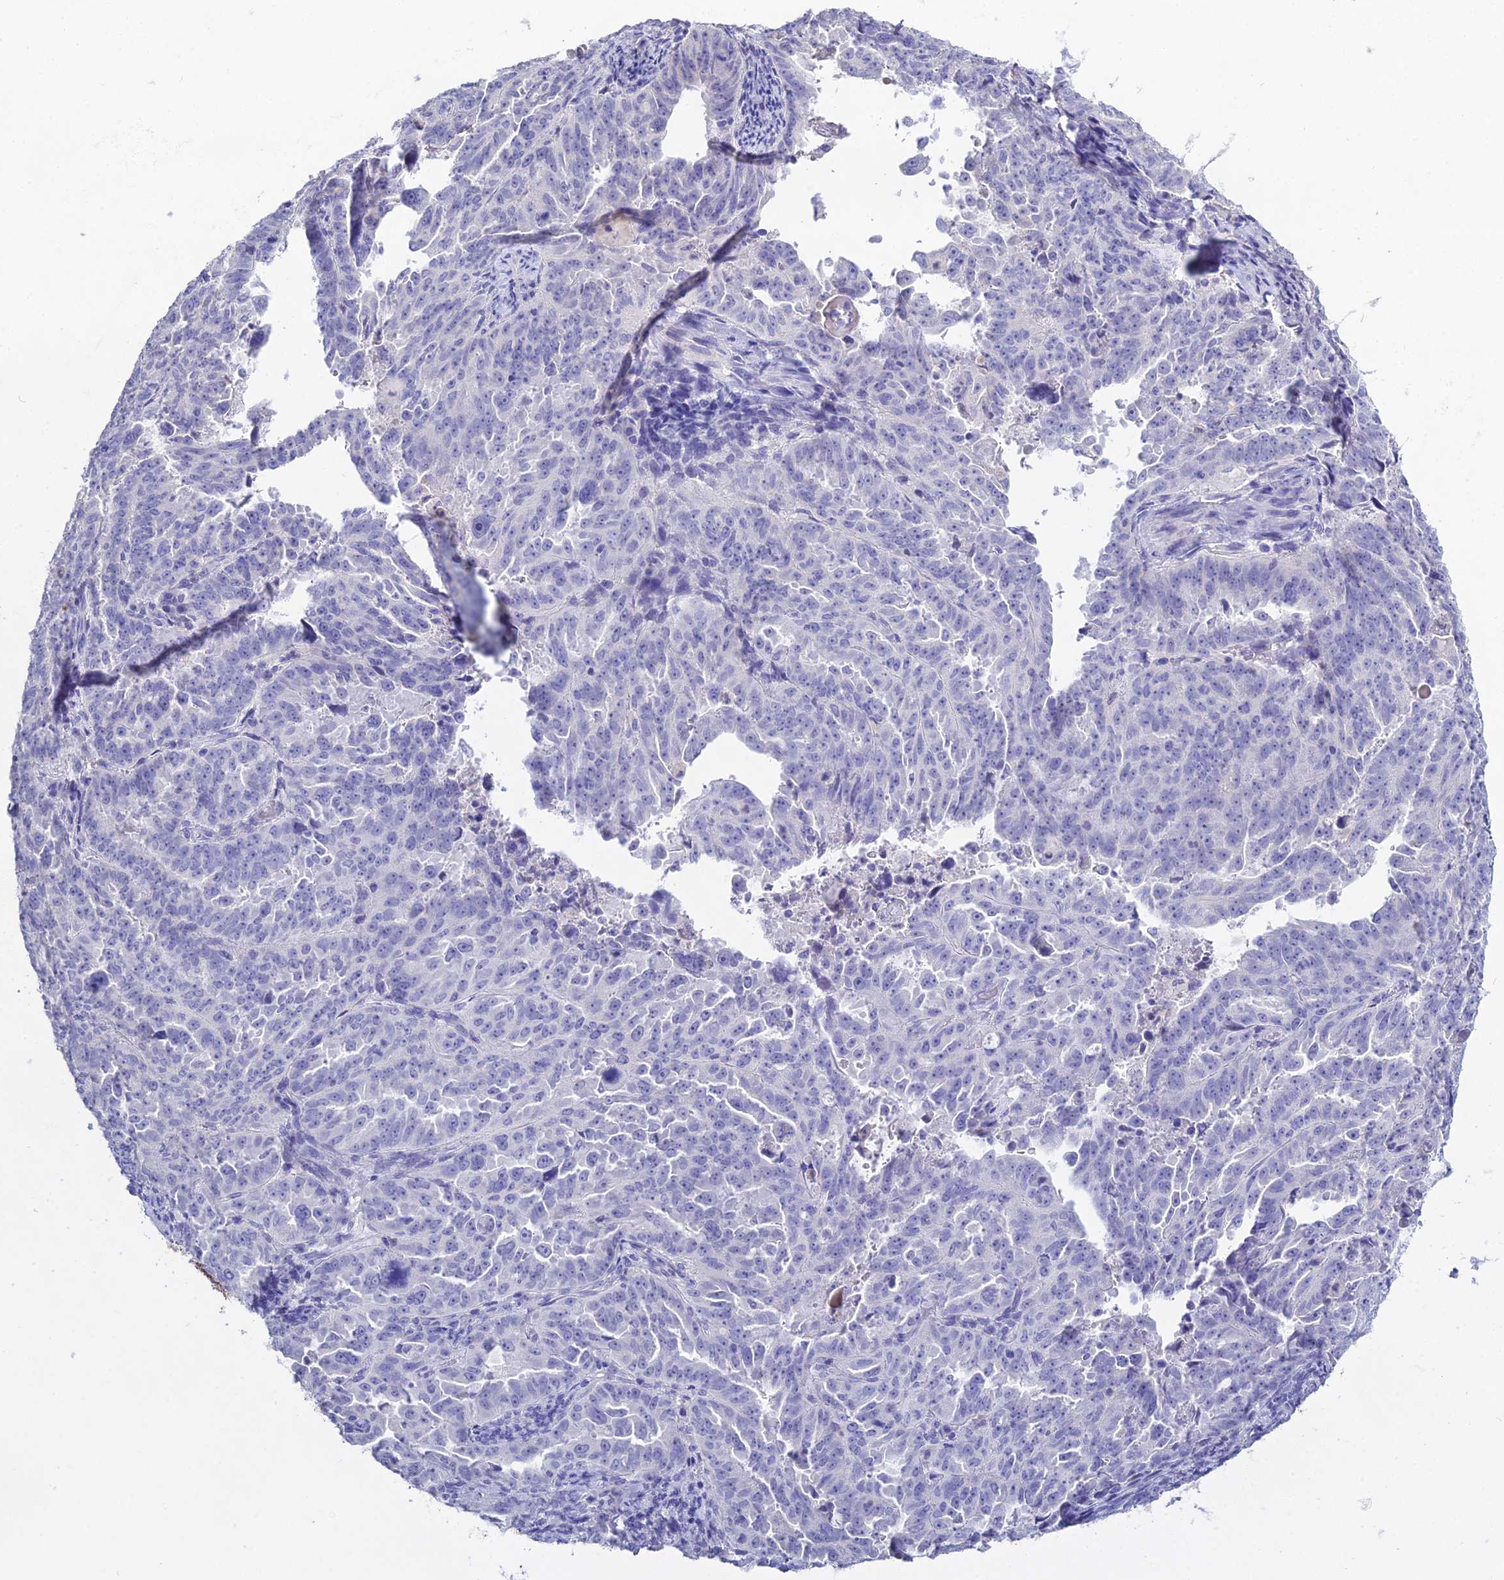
{"staining": {"intensity": "negative", "quantity": "none", "location": "none"}, "tissue": "endometrial cancer", "cell_type": "Tumor cells", "image_type": "cancer", "snomed": [{"axis": "morphology", "description": "Adenocarcinoma, NOS"}, {"axis": "topography", "description": "Endometrium"}], "caption": "Human endometrial cancer (adenocarcinoma) stained for a protein using immunohistochemistry reveals no staining in tumor cells.", "gene": "S100A7", "patient": {"sex": "female", "age": 65}}